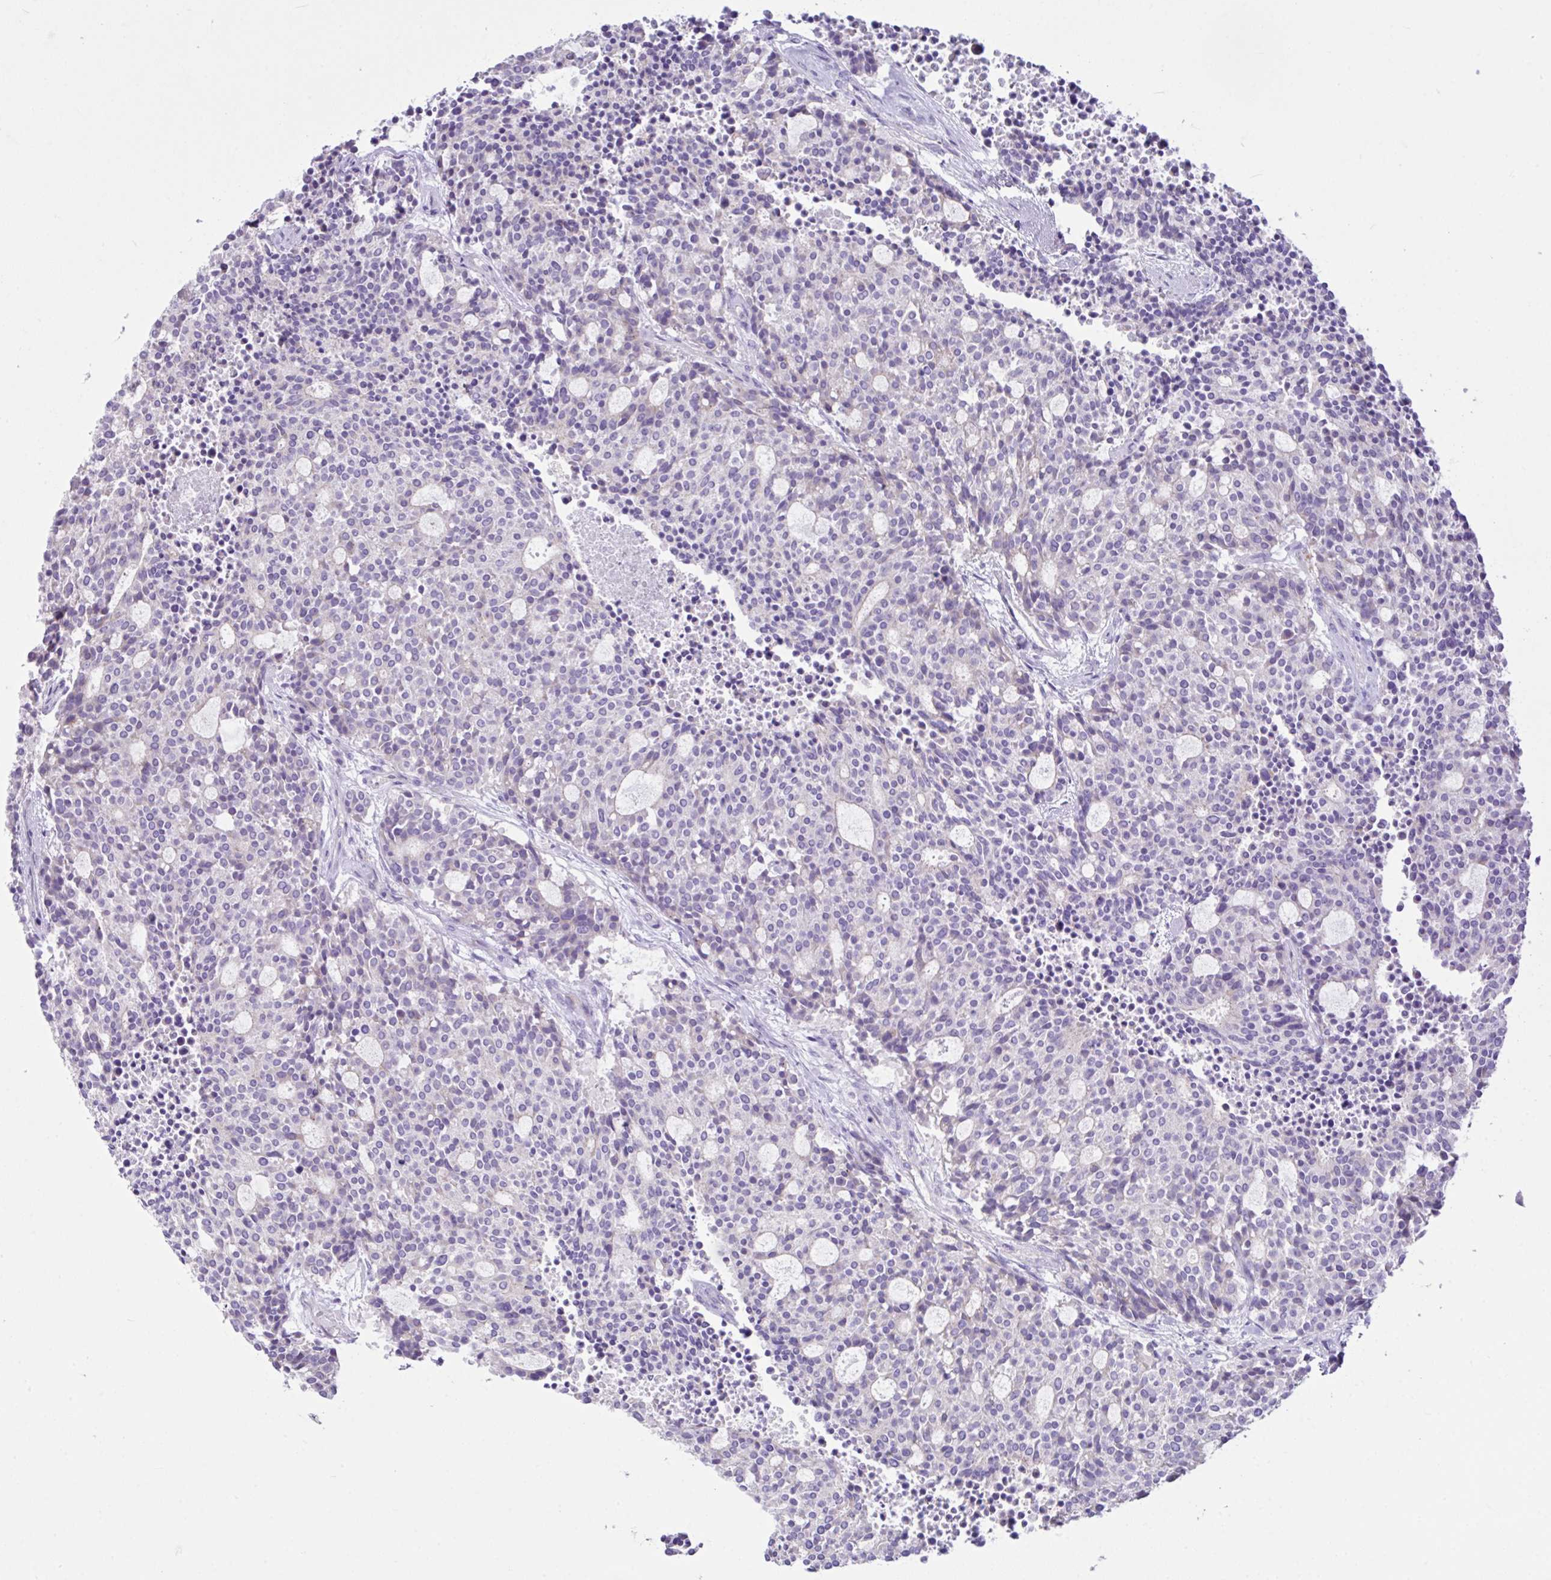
{"staining": {"intensity": "negative", "quantity": "none", "location": "none"}, "tissue": "carcinoid", "cell_type": "Tumor cells", "image_type": "cancer", "snomed": [{"axis": "morphology", "description": "Carcinoid, malignant, NOS"}, {"axis": "topography", "description": "Pancreas"}], "caption": "Malignant carcinoid was stained to show a protein in brown. There is no significant positivity in tumor cells.", "gene": "D2HGDH", "patient": {"sex": "female", "age": 54}}